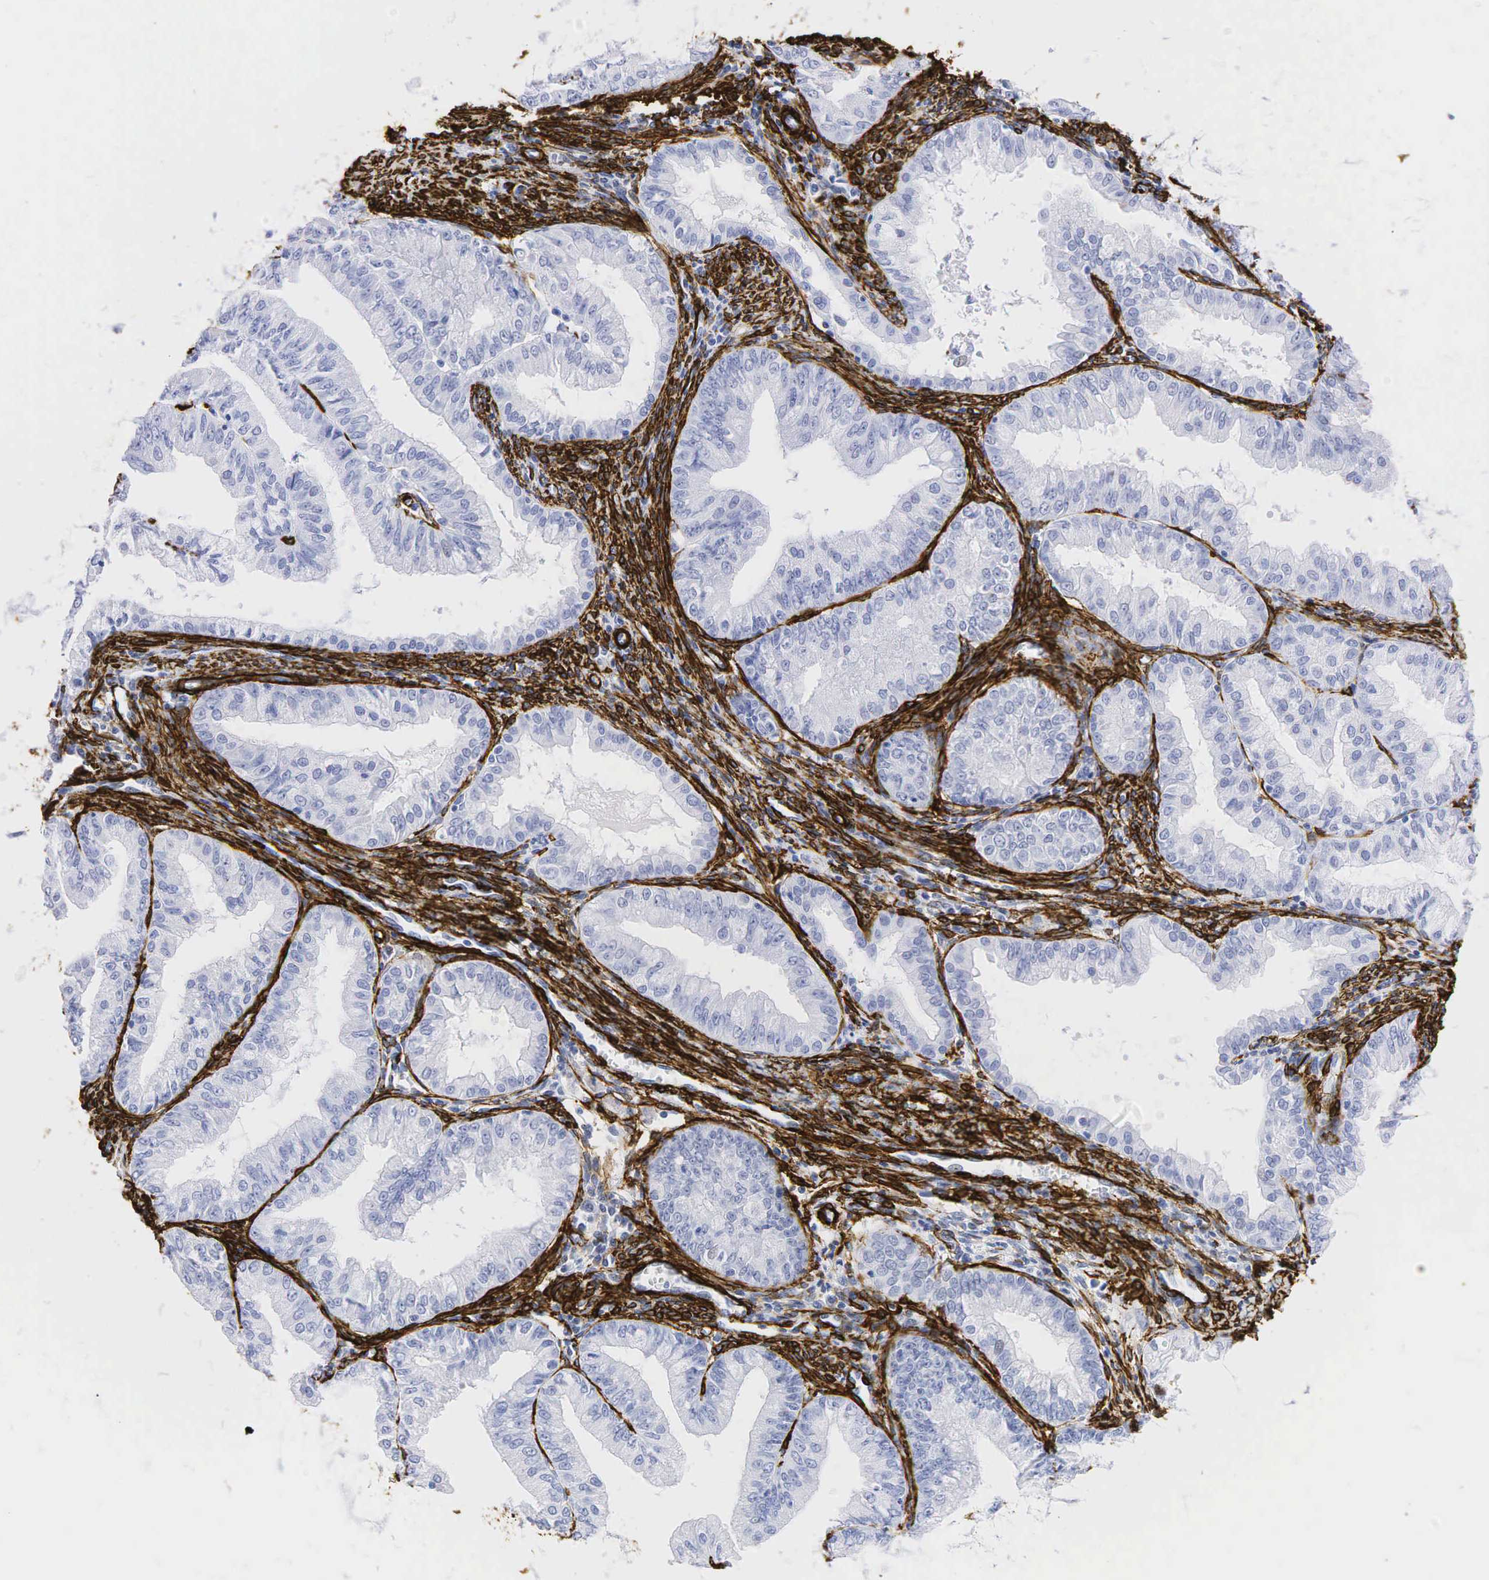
{"staining": {"intensity": "negative", "quantity": "none", "location": "none"}, "tissue": "endometrial cancer", "cell_type": "Tumor cells", "image_type": "cancer", "snomed": [{"axis": "morphology", "description": "Adenocarcinoma, NOS"}, {"axis": "topography", "description": "Endometrium"}], "caption": "IHC histopathology image of human endometrial adenocarcinoma stained for a protein (brown), which displays no expression in tumor cells.", "gene": "ACTA2", "patient": {"sex": "female", "age": 76}}